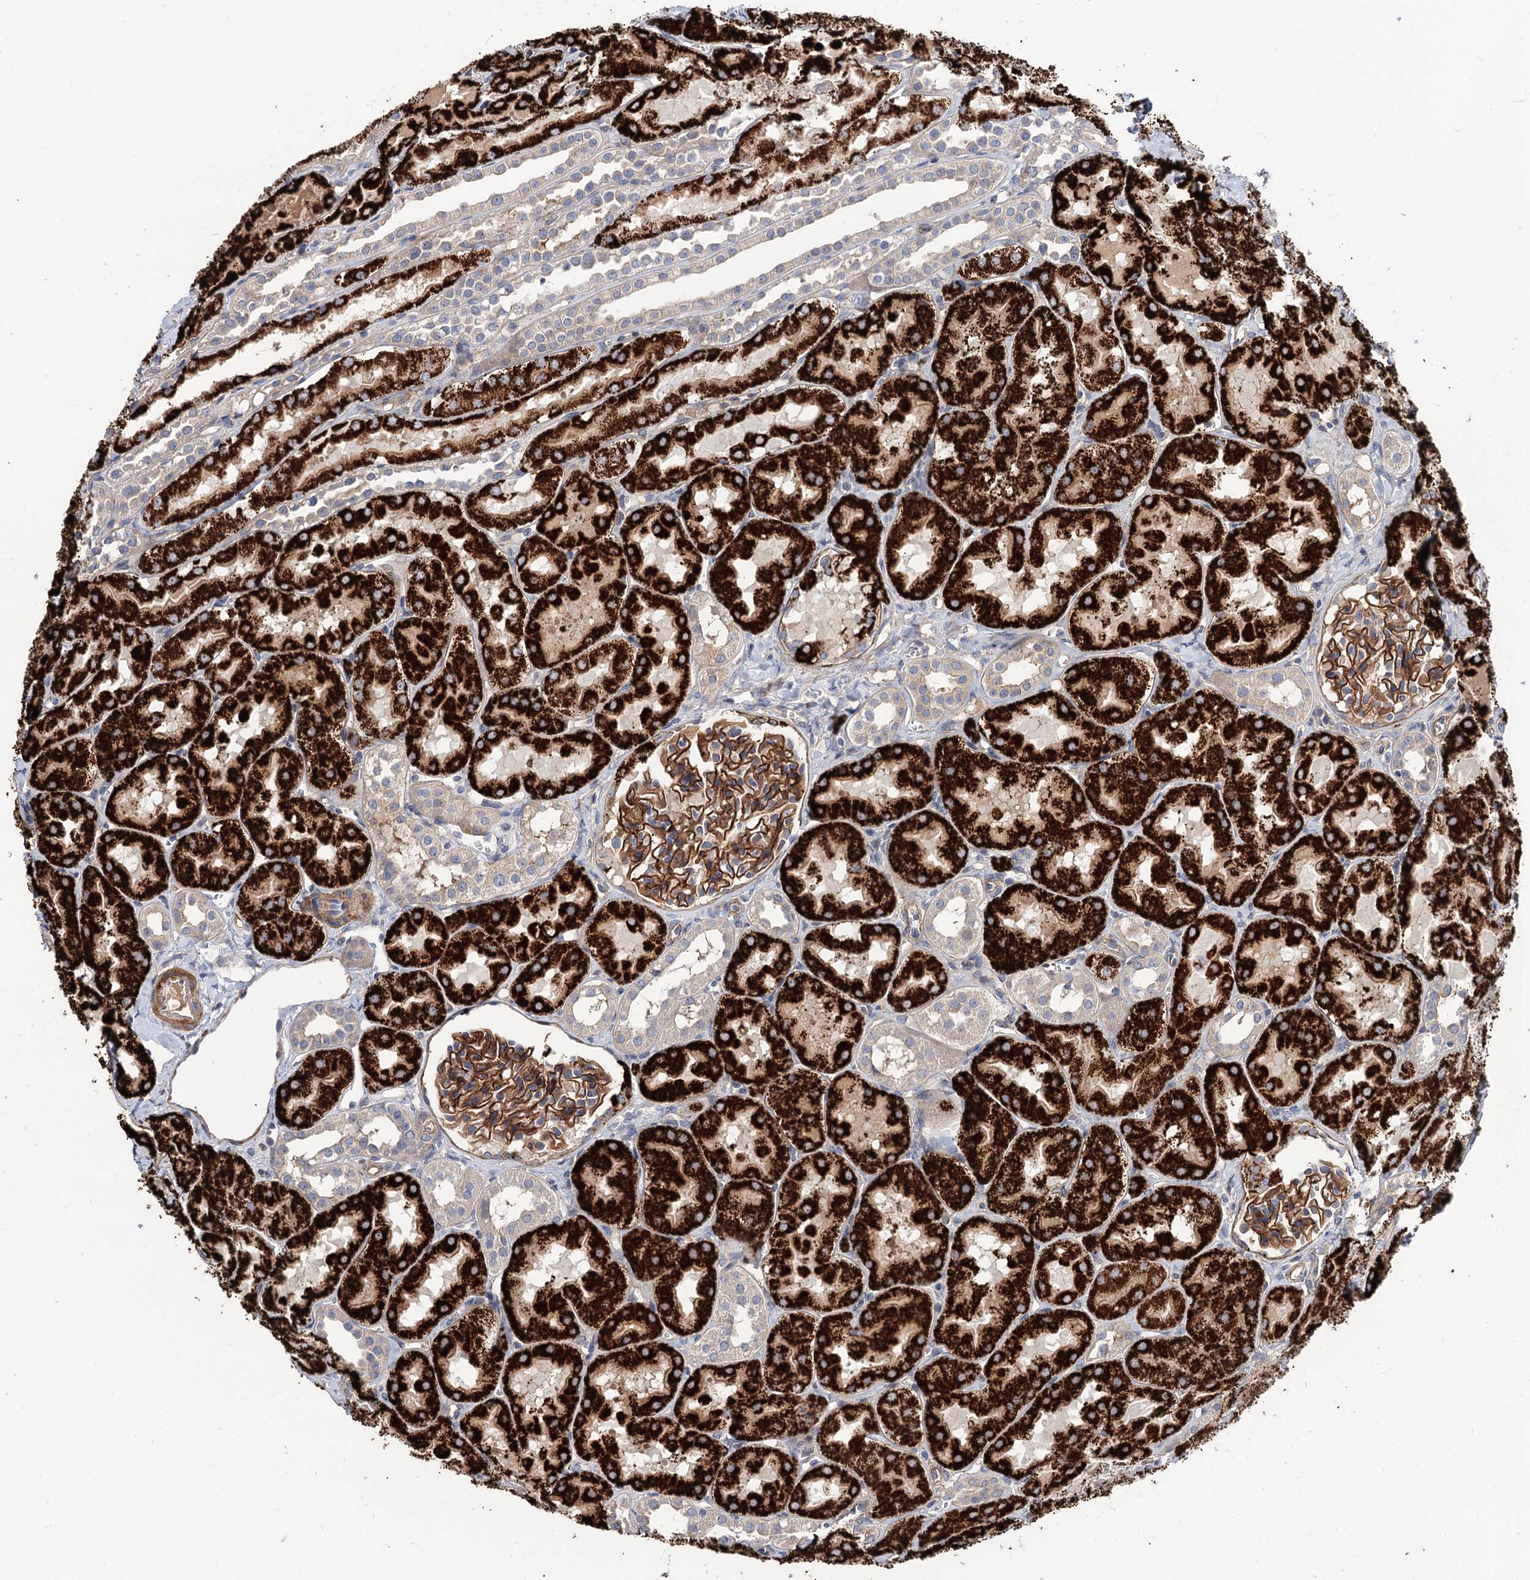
{"staining": {"intensity": "strong", "quantity": ">75%", "location": "cytoplasmic/membranous"}, "tissue": "kidney", "cell_type": "Cells in glomeruli", "image_type": "normal", "snomed": [{"axis": "morphology", "description": "Normal tissue, NOS"}, {"axis": "topography", "description": "Kidney"}, {"axis": "topography", "description": "Urinary bladder"}], "caption": "Kidney stained for a protein (brown) demonstrates strong cytoplasmic/membranous positive staining in about >75% of cells in glomeruli.", "gene": "NUDCD2", "patient": {"sex": "male", "age": 16}}